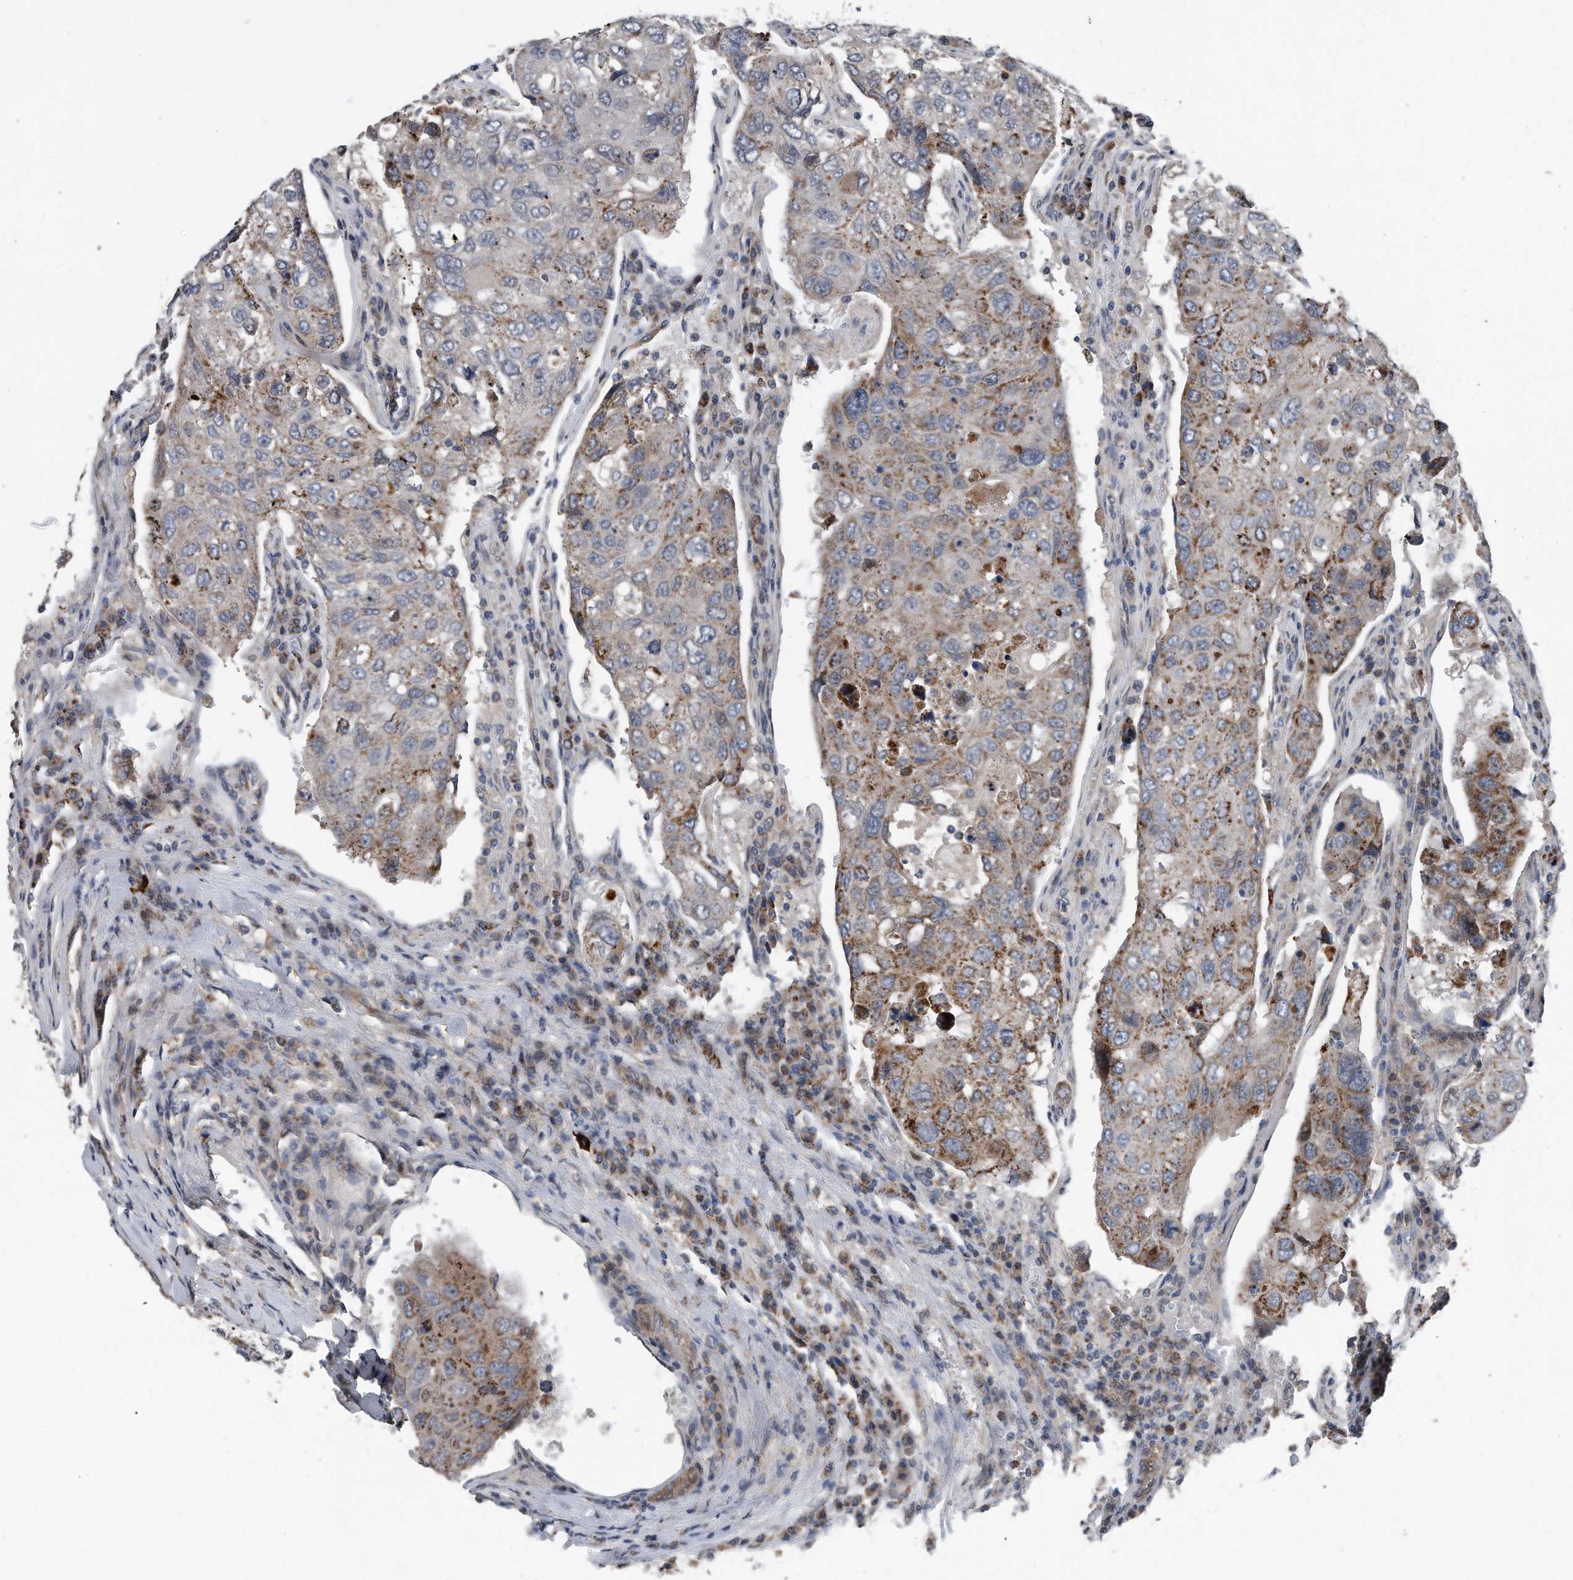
{"staining": {"intensity": "moderate", "quantity": "25%-75%", "location": "cytoplasmic/membranous"}, "tissue": "urothelial cancer", "cell_type": "Tumor cells", "image_type": "cancer", "snomed": [{"axis": "morphology", "description": "Urothelial carcinoma, High grade"}, {"axis": "topography", "description": "Lymph node"}, {"axis": "topography", "description": "Urinary bladder"}], "caption": "A micrograph of human urothelial cancer stained for a protein exhibits moderate cytoplasmic/membranous brown staining in tumor cells. (IHC, brightfield microscopy, high magnification).", "gene": "DST", "patient": {"sex": "male", "age": 51}}